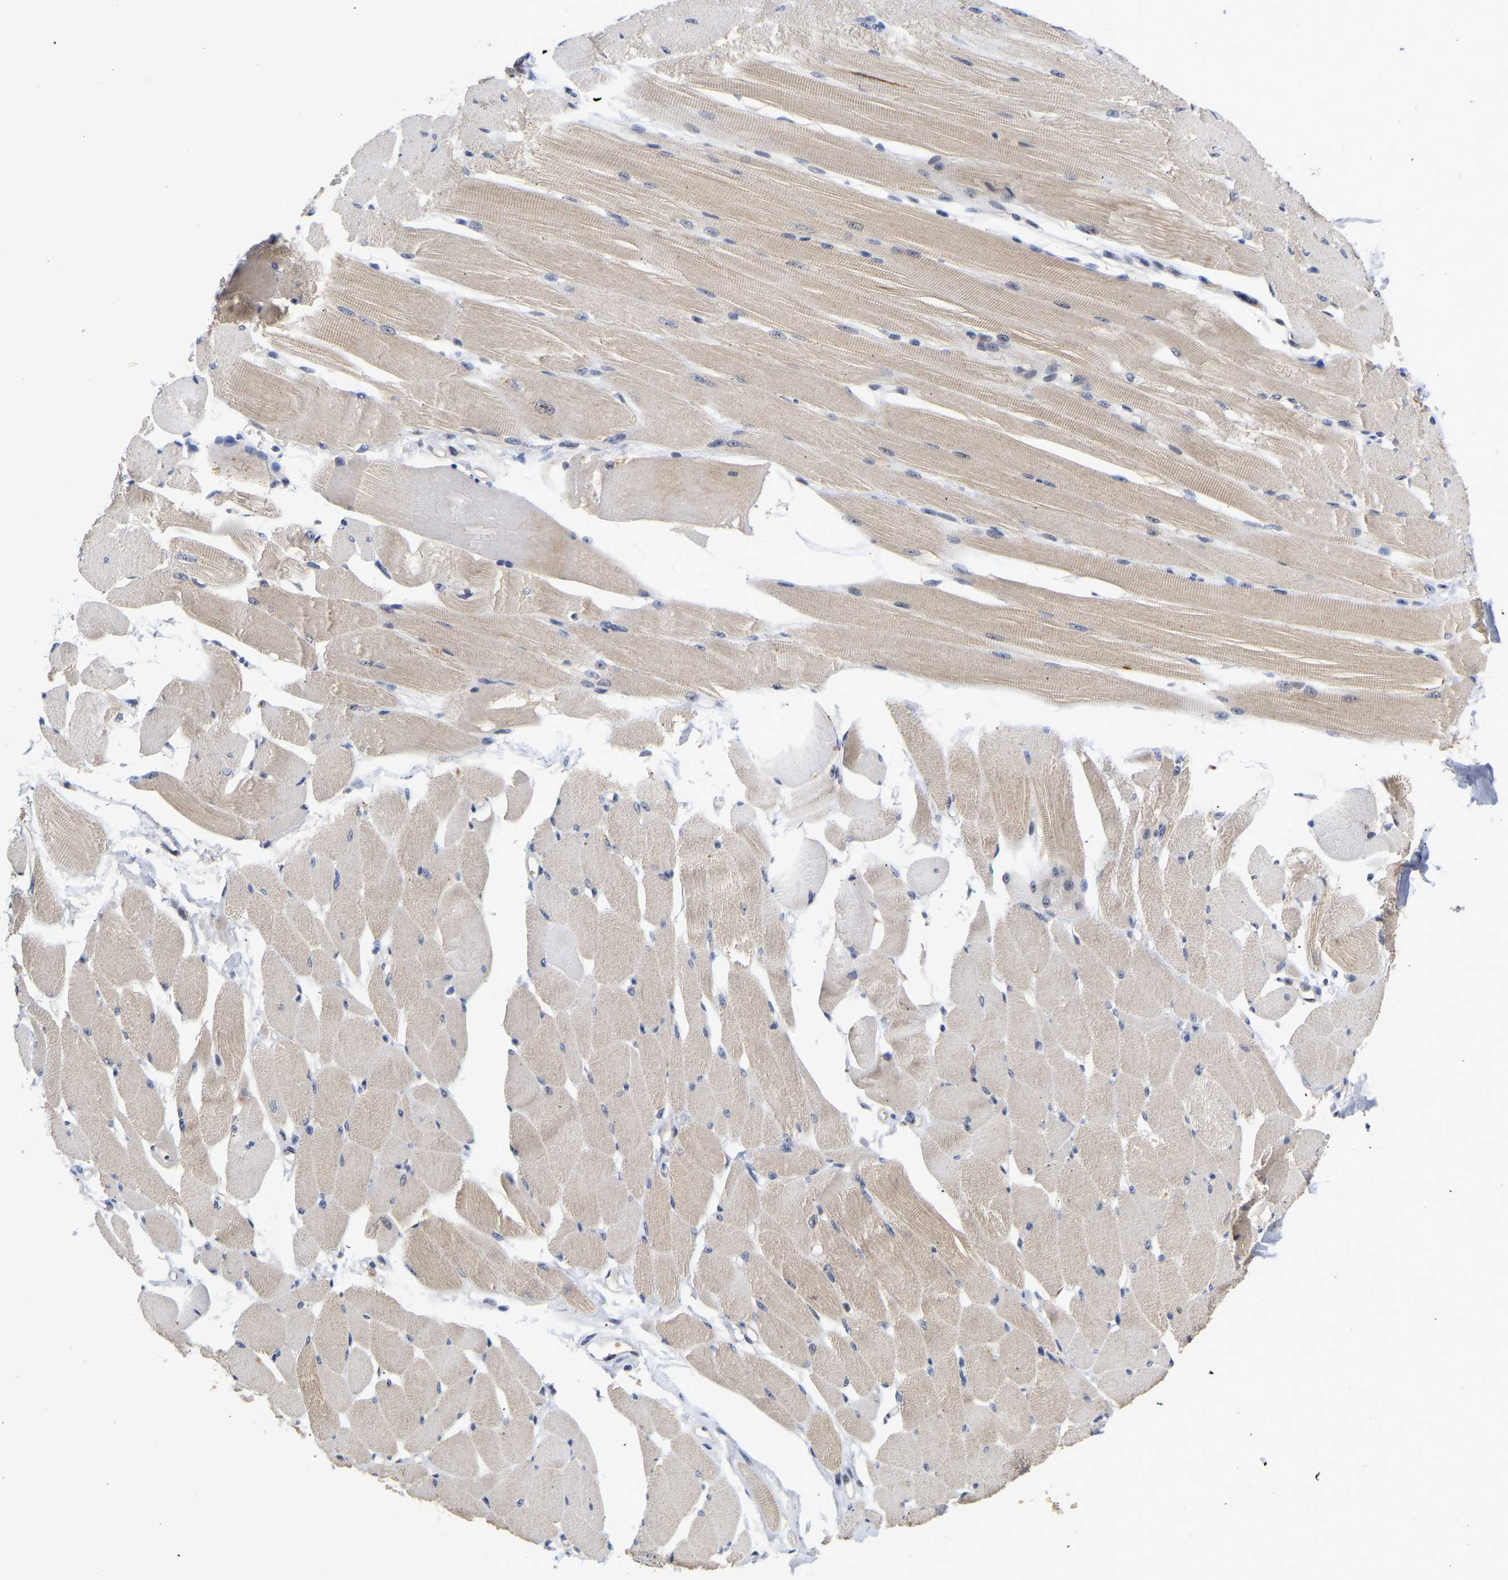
{"staining": {"intensity": "weak", "quantity": "<25%", "location": "cytoplasmic/membranous"}, "tissue": "skeletal muscle", "cell_type": "Myocytes", "image_type": "normal", "snomed": [{"axis": "morphology", "description": "Normal tissue, NOS"}, {"axis": "topography", "description": "Skeletal muscle"}, {"axis": "topography", "description": "Peripheral nerve tissue"}], "caption": "High power microscopy photomicrograph of an IHC micrograph of unremarkable skeletal muscle, revealing no significant staining in myocytes. Brightfield microscopy of IHC stained with DAB (3,3'-diaminobenzidine) (brown) and hematoxylin (blue), captured at high magnification.", "gene": "NLE1", "patient": {"sex": "female", "age": 84}}